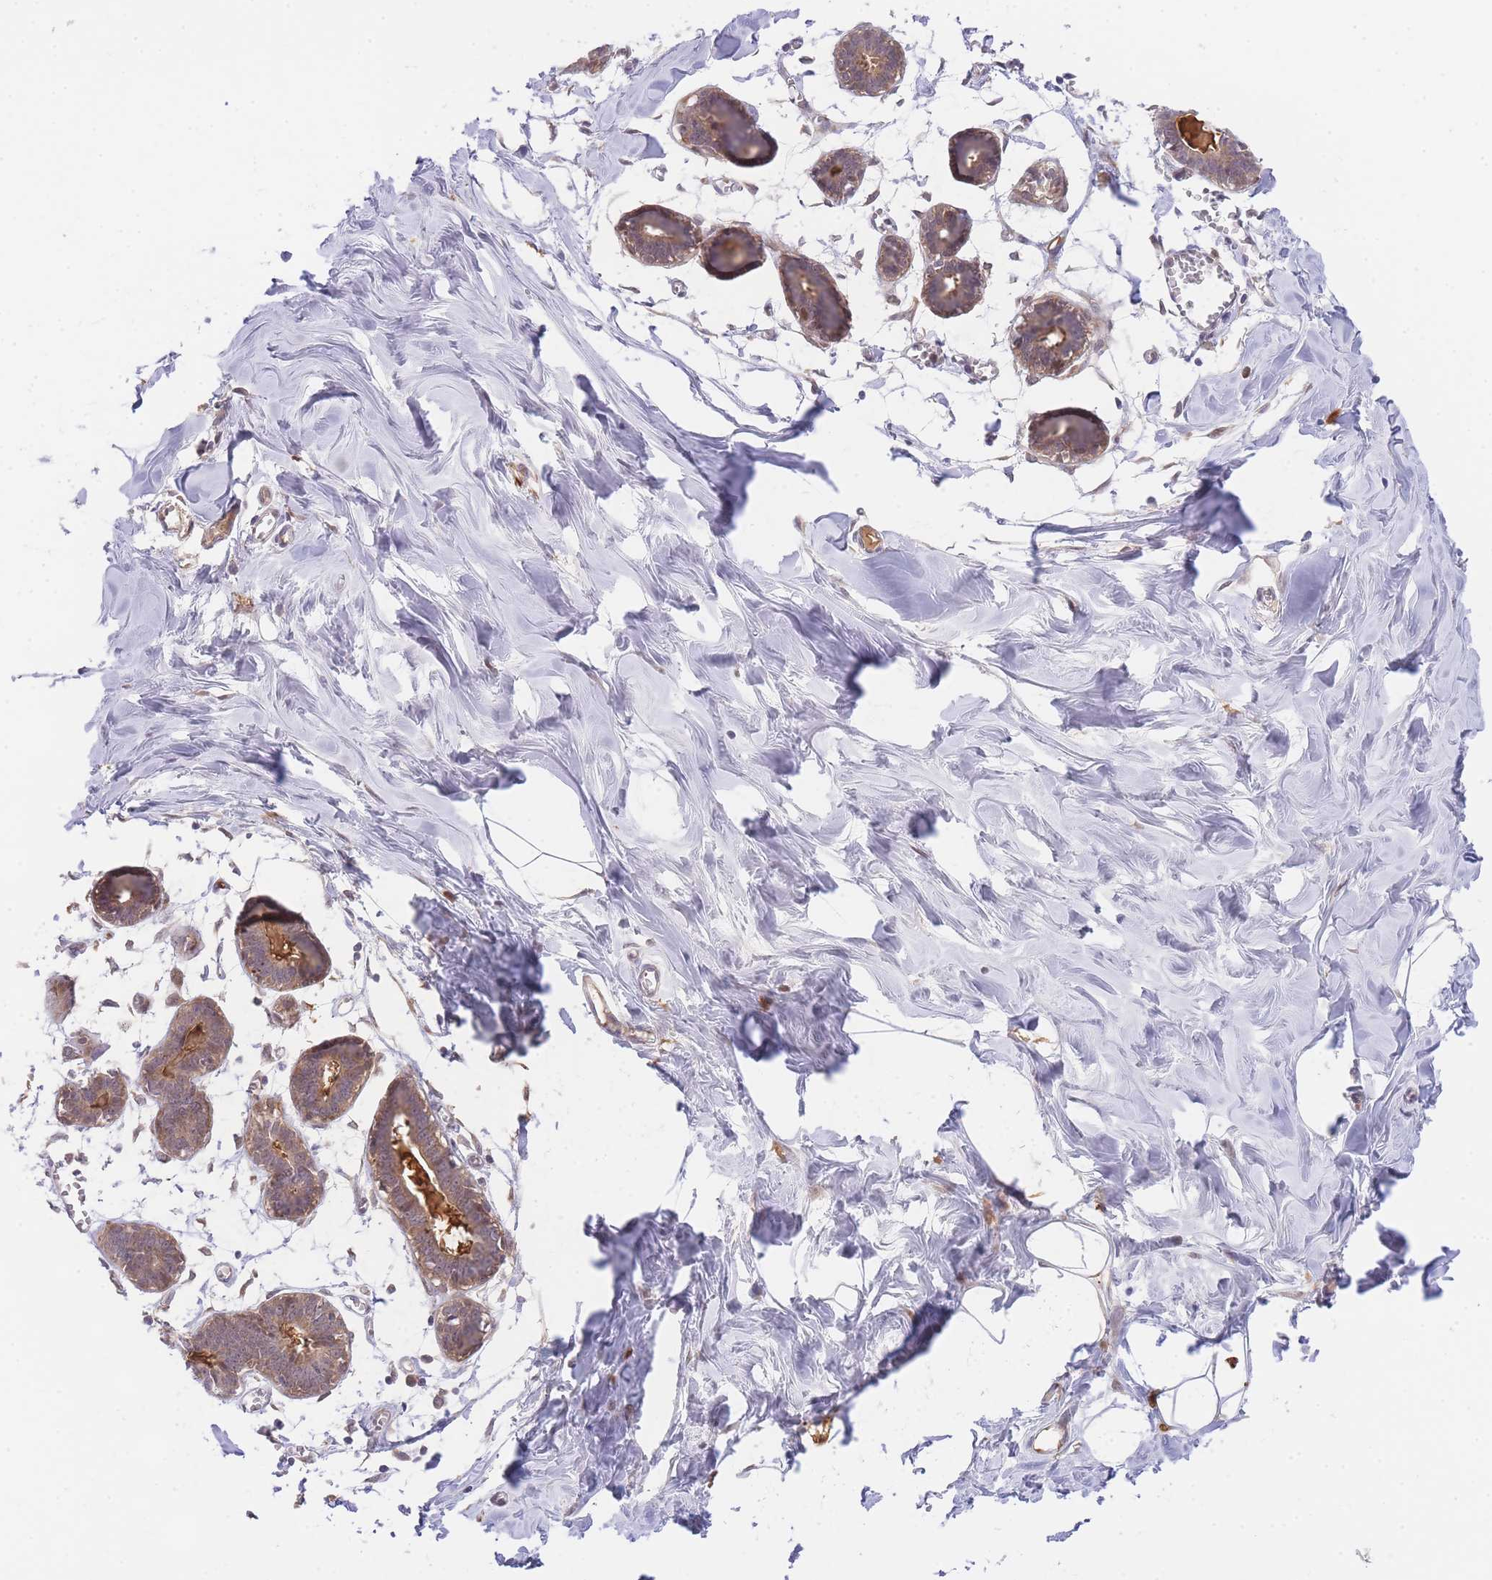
{"staining": {"intensity": "negative", "quantity": "none", "location": "none"}, "tissue": "breast", "cell_type": "Adipocytes", "image_type": "normal", "snomed": [{"axis": "morphology", "description": "Normal tissue, NOS"}, {"axis": "topography", "description": "Breast"}], "caption": "An immunohistochemistry image of benign breast is shown. There is no staining in adipocytes of breast.", "gene": "SLC25A33", "patient": {"sex": "female", "age": 27}}